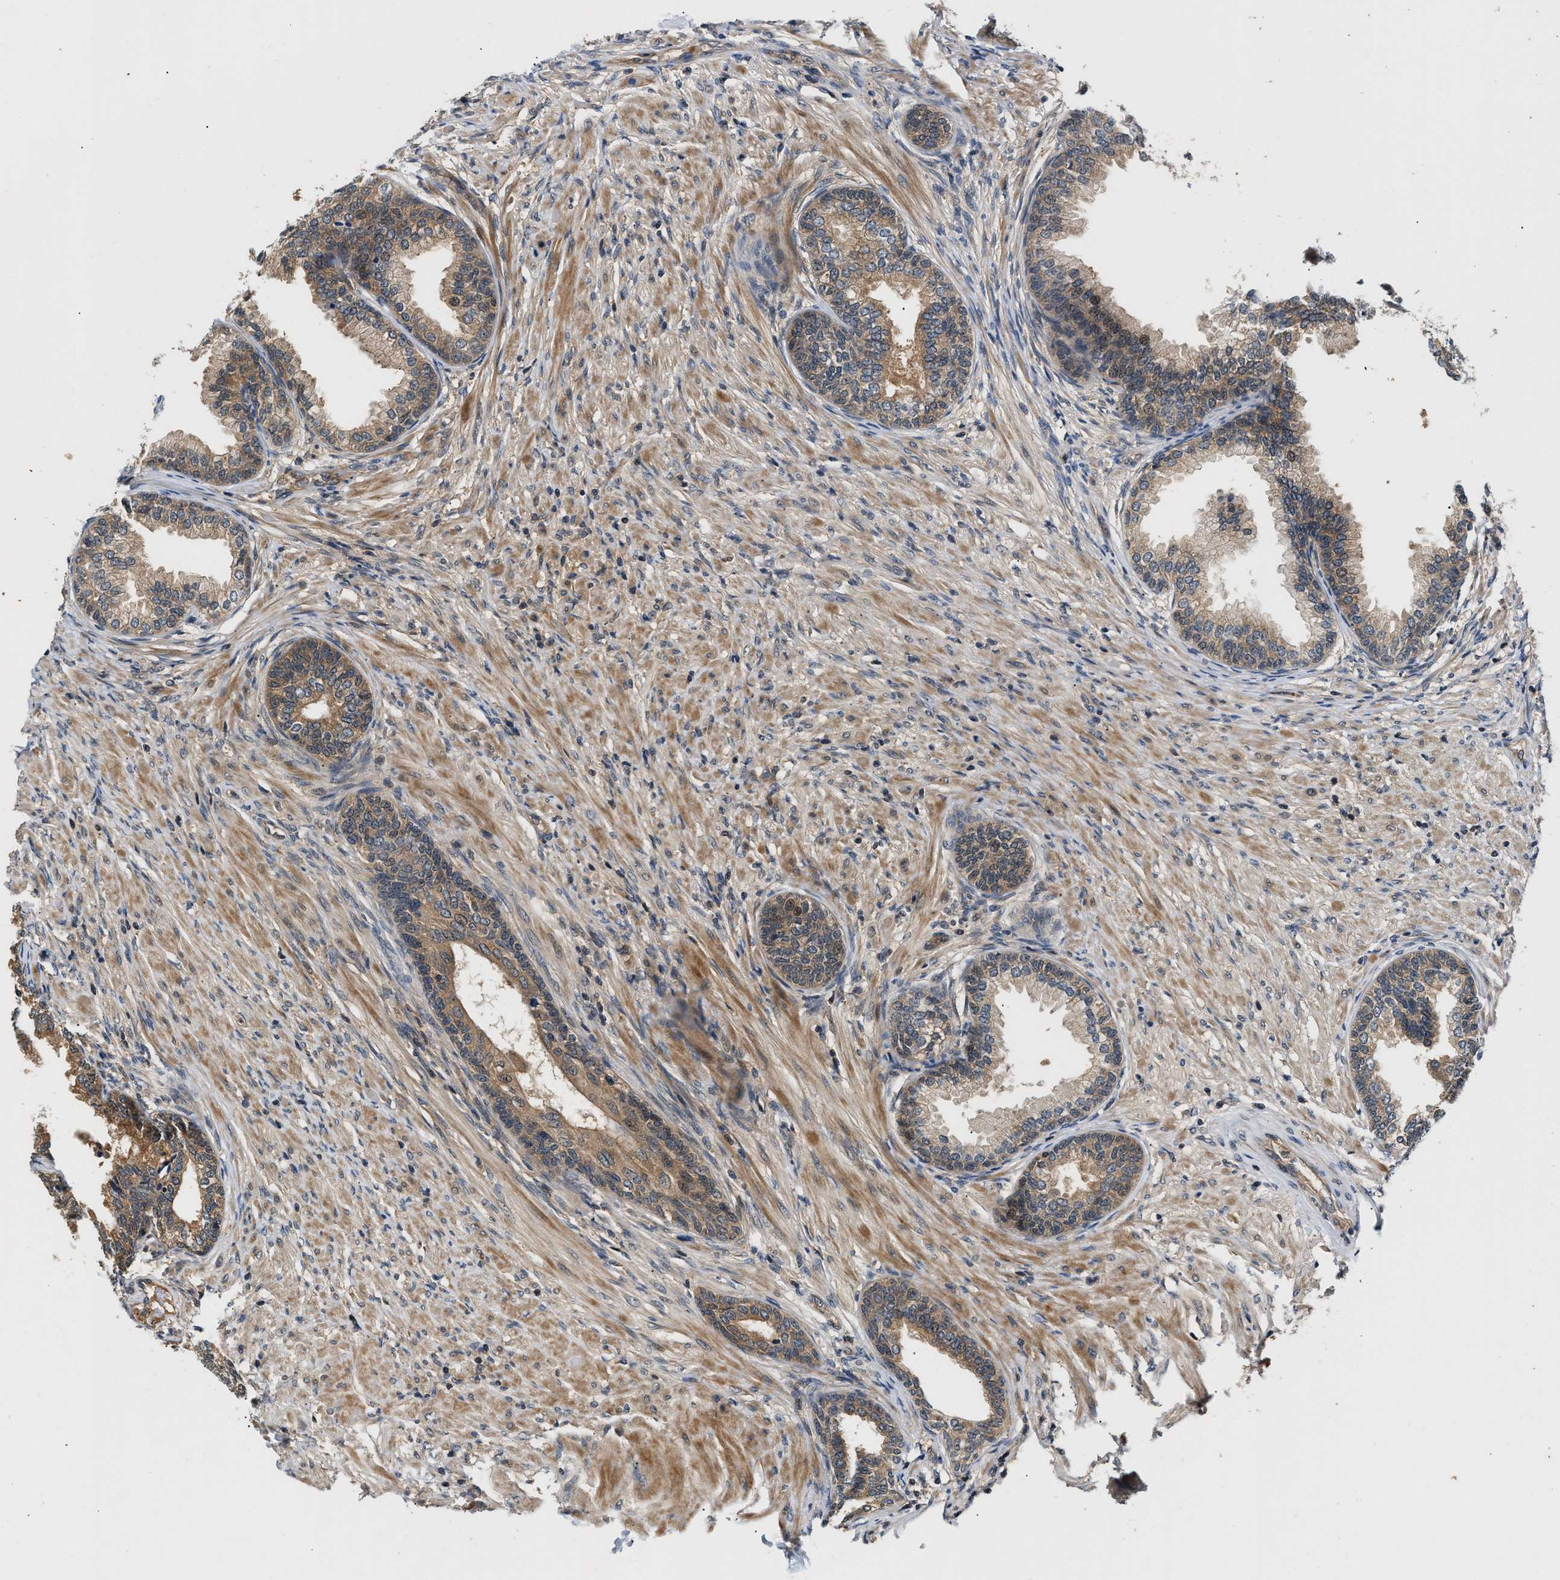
{"staining": {"intensity": "moderate", "quantity": ">75%", "location": "cytoplasmic/membranous"}, "tissue": "prostate", "cell_type": "Glandular cells", "image_type": "normal", "snomed": [{"axis": "morphology", "description": "Normal tissue, NOS"}, {"axis": "topography", "description": "Prostate"}], "caption": "Immunohistochemistry (IHC) image of normal prostate: human prostate stained using IHC exhibits medium levels of moderate protein expression localized specifically in the cytoplasmic/membranous of glandular cells, appearing as a cytoplasmic/membranous brown color.", "gene": "TUT7", "patient": {"sex": "male", "age": 76}}